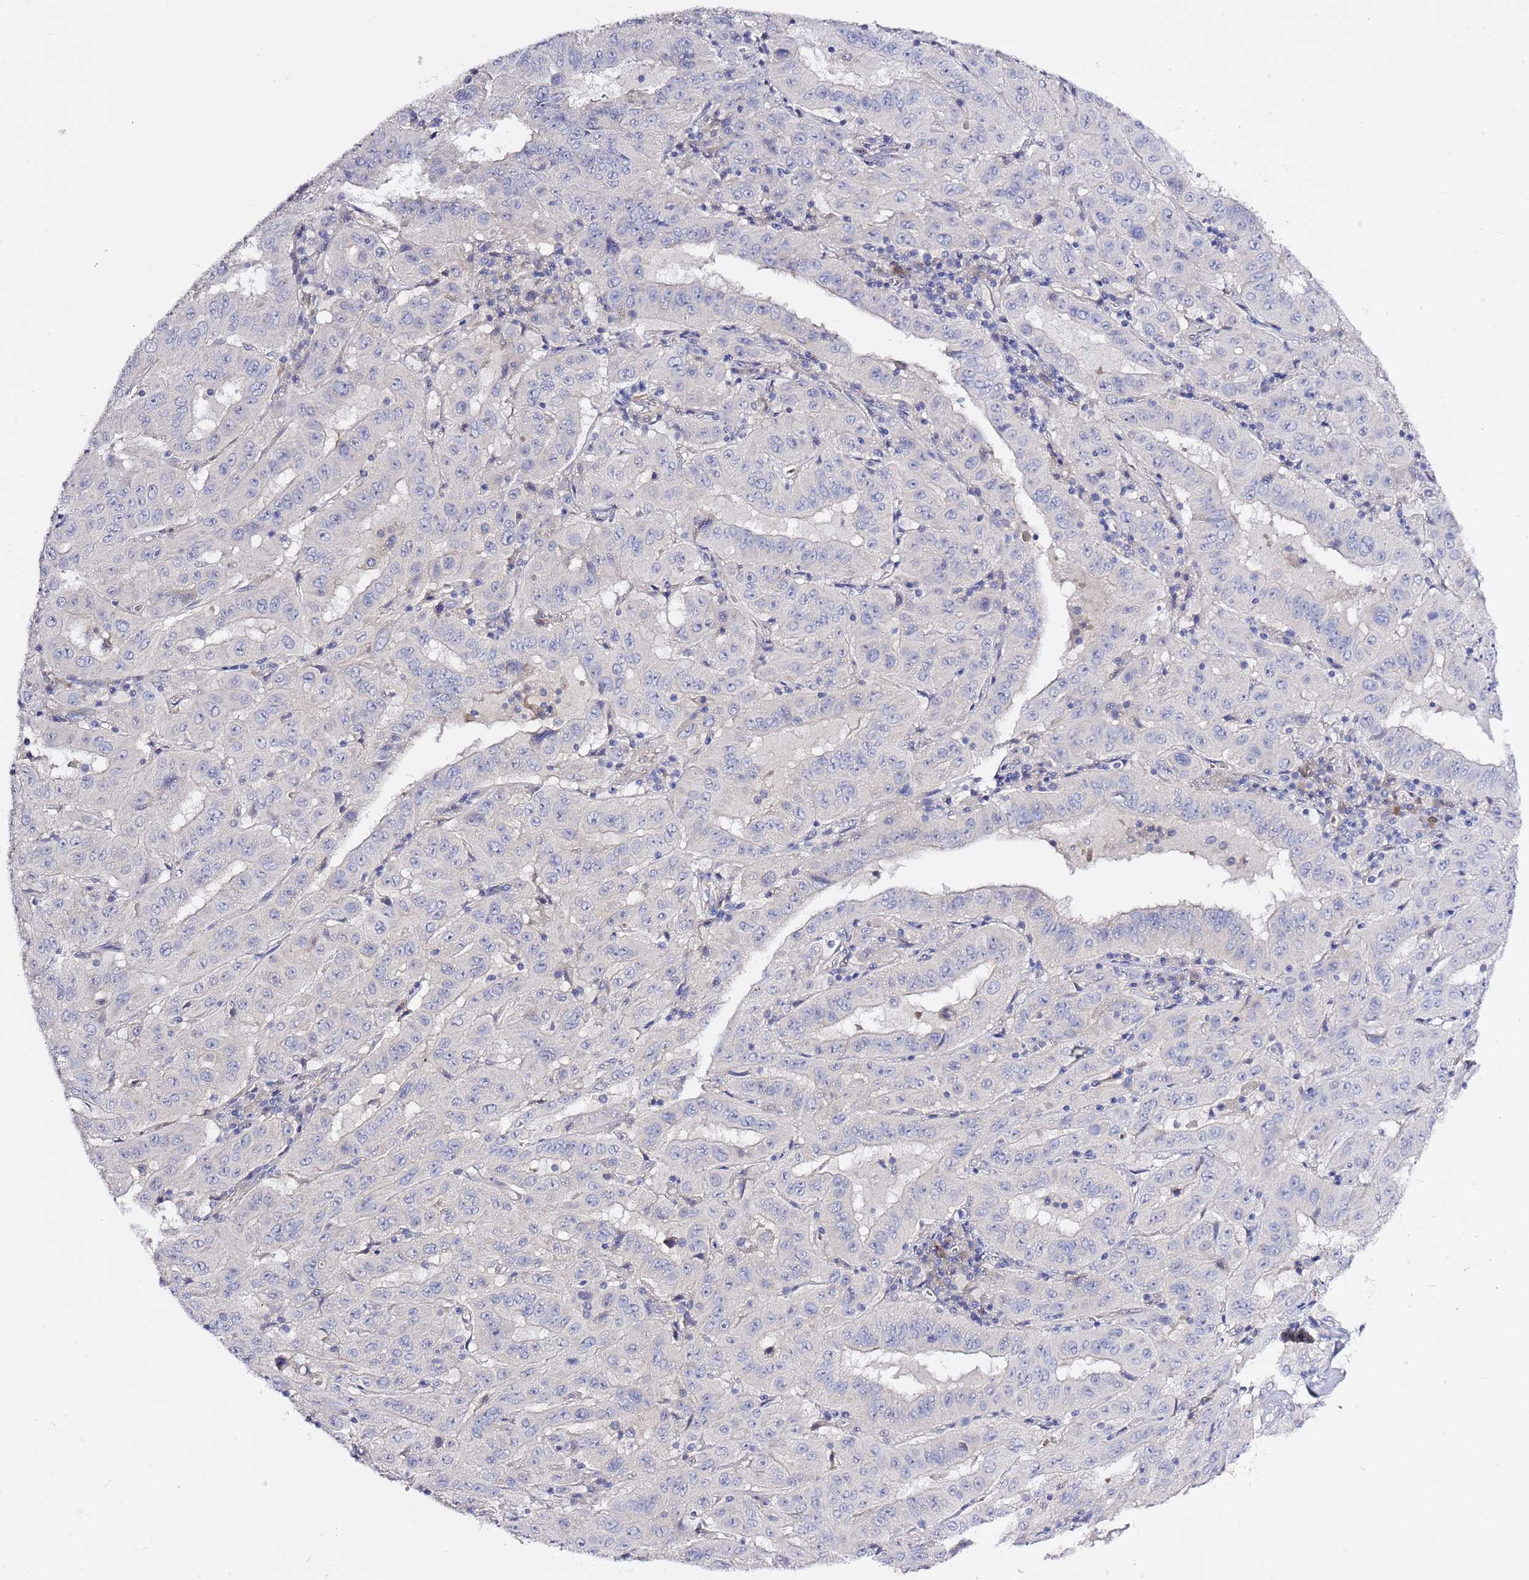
{"staining": {"intensity": "negative", "quantity": "none", "location": "none"}, "tissue": "pancreatic cancer", "cell_type": "Tumor cells", "image_type": "cancer", "snomed": [{"axis": "morphology", "description": "Adenocarcinoma, NOS"}, {"axis": "topography", "description": "Pancreas"}], "caption": "This is an immunohistochemistry photomicrograph of pancreatic cancer (adenocarcinoma). There is no staining in tumor cells.", "gene": "RFK", "patient": {"sex": "male", "age": 63}}